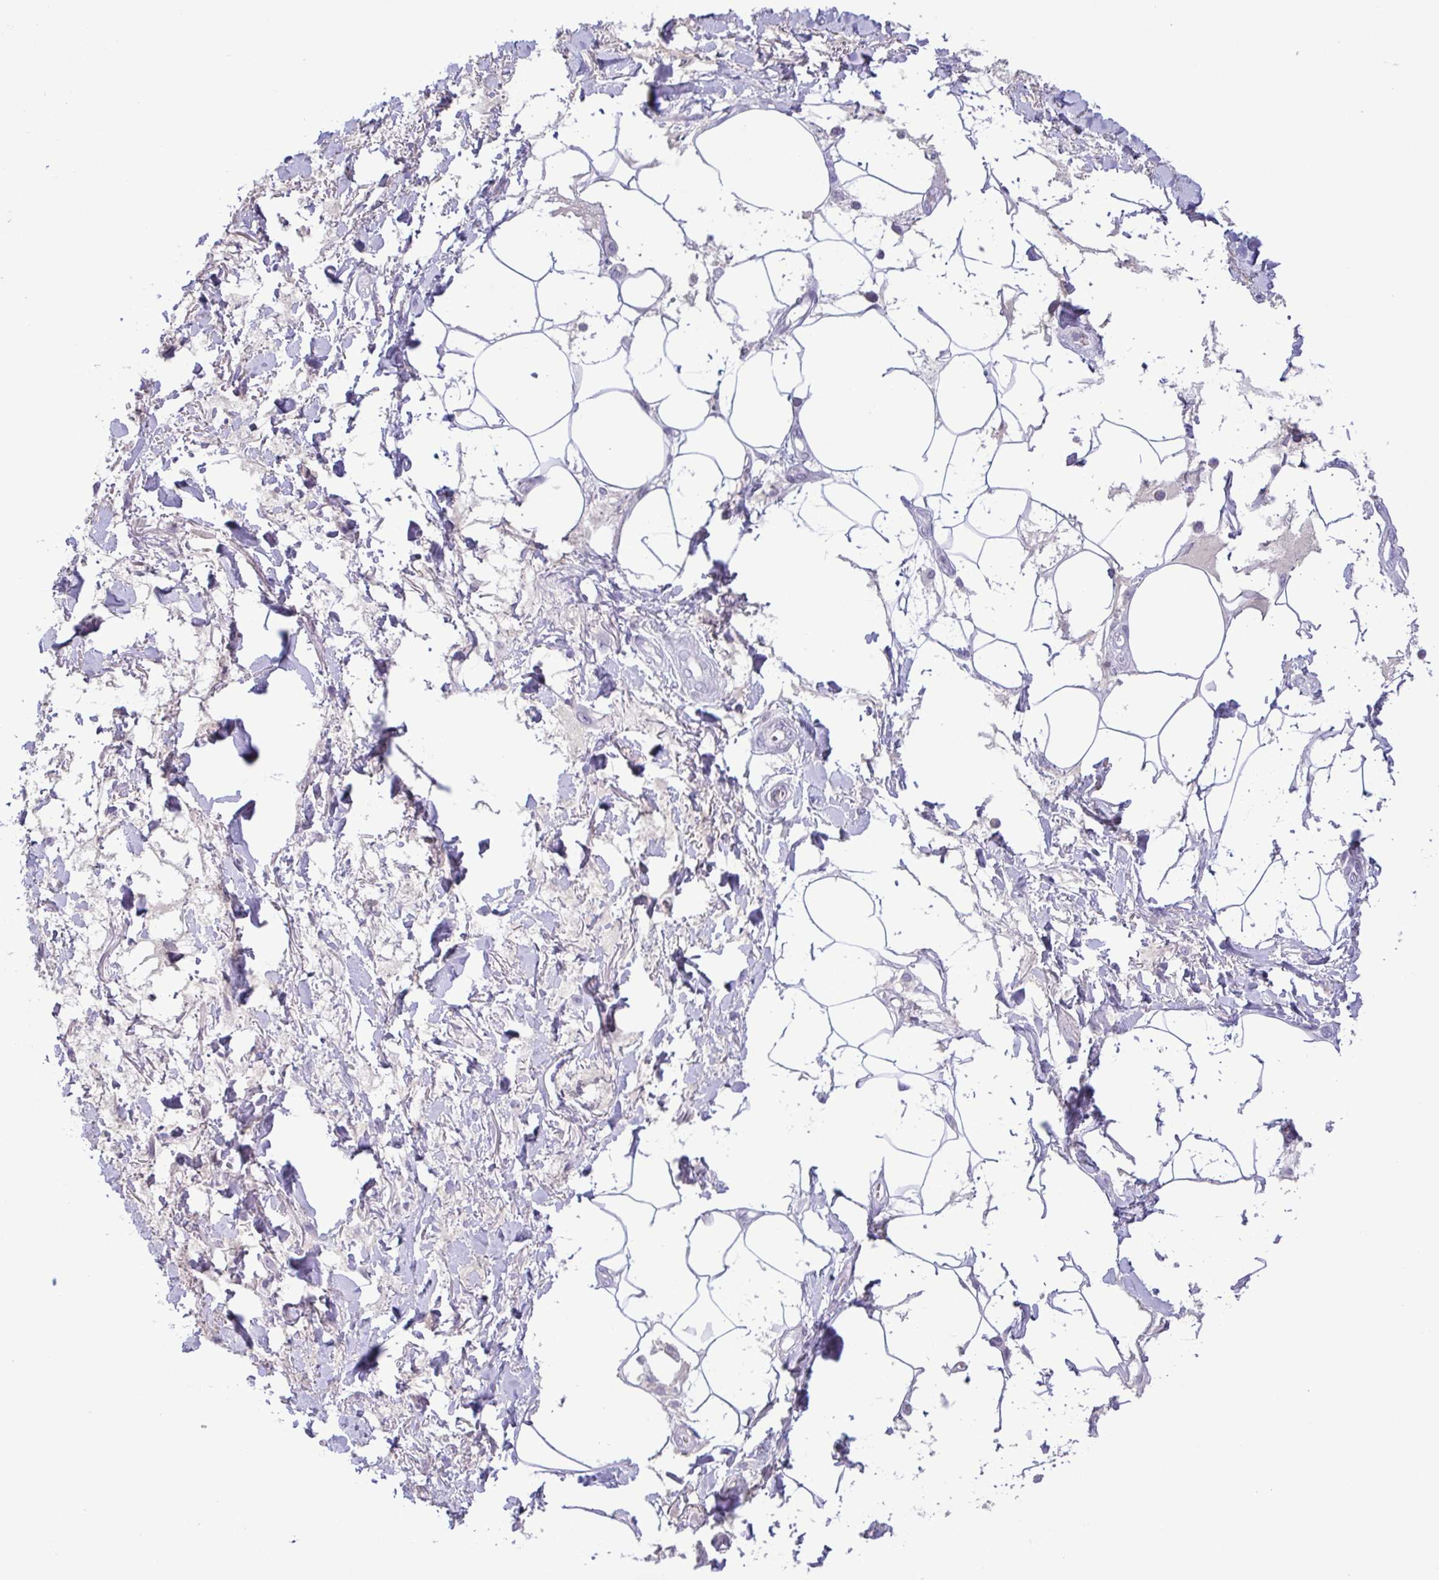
{"staining": {"intensity": "negative", "quantity": "none", "location": "none"}, "tissue": "adipose tissue", "cell_type": "Adipocytes", "image_type": "normal", "snomed": [{"axis": "morphology", "description": "Normal tissue, NOS"}, {"axis": "topography", "description": "Vagina"}, {"axis": "topography", "description": "Peripheral nerve tissue"}], "caption": "An immunohistochemistry histopathology image of unremarkable adipose tissue is shown. There is no staining in adipocytes of adipose tissue.", "gene": "TIPIN", "patient": {"sex": "female", "age": 71}}